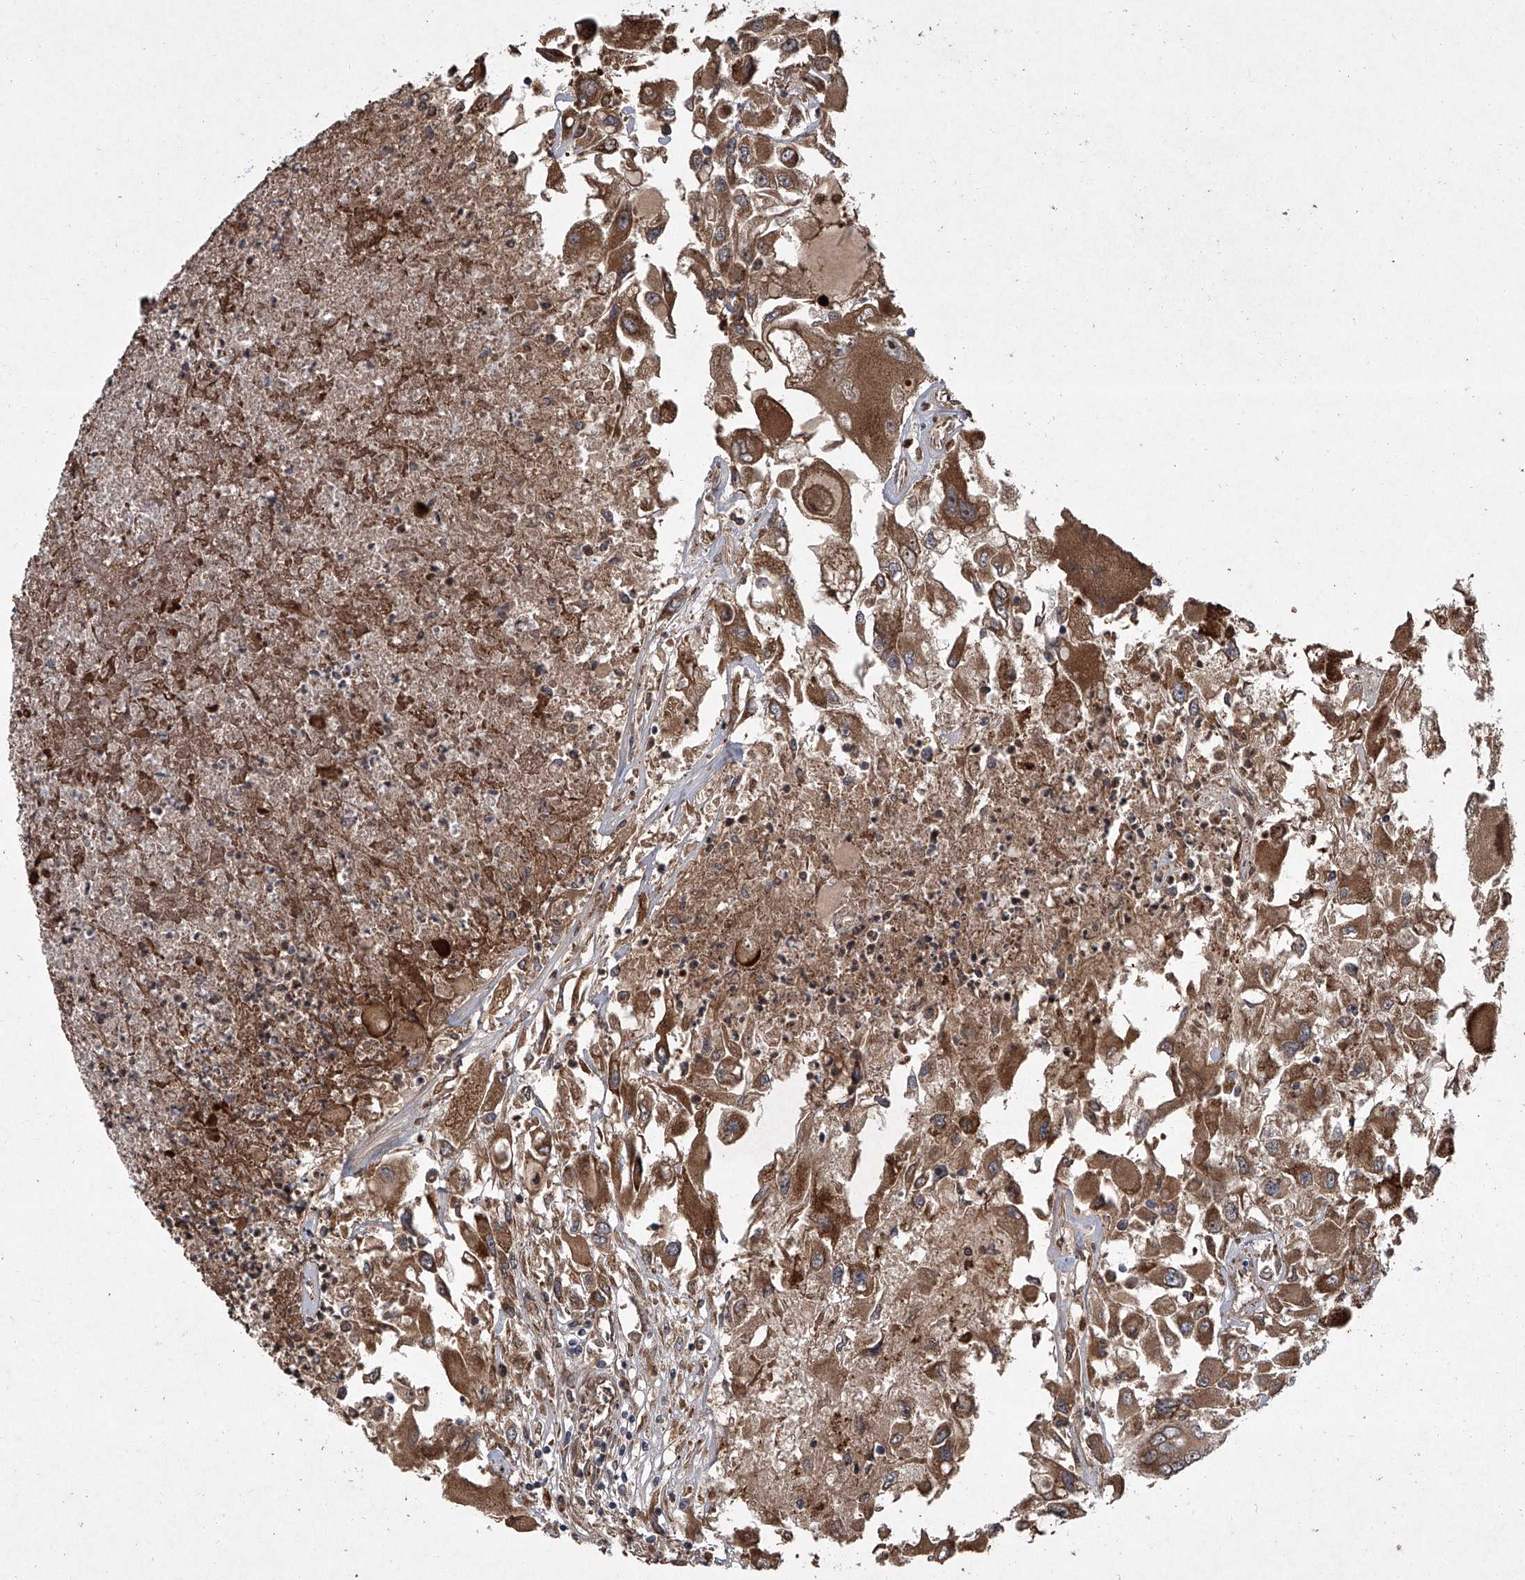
{"staining": {"intensity": "moderate", "quantity": ">75%", "location": "cytoplasmic/membranous"}, "tissue": "renal cancer", "cell_type": "Tumor cells", "image_type": "cancer", "snomed": [{"axis": "morphology", "description": "Adenocarcinoma, NOS"}, {"axis": "topography", "description": "Kidney"}], "caption": "About >75% of tumor cells in human adenocarcinoma (renal) demonstrate moderate cytoplasmic/membranous protein staining as visualized by brown immunohistochemical staining.", "gene": "EVA1C", "patient": {"sex": "female", "age": 52}}